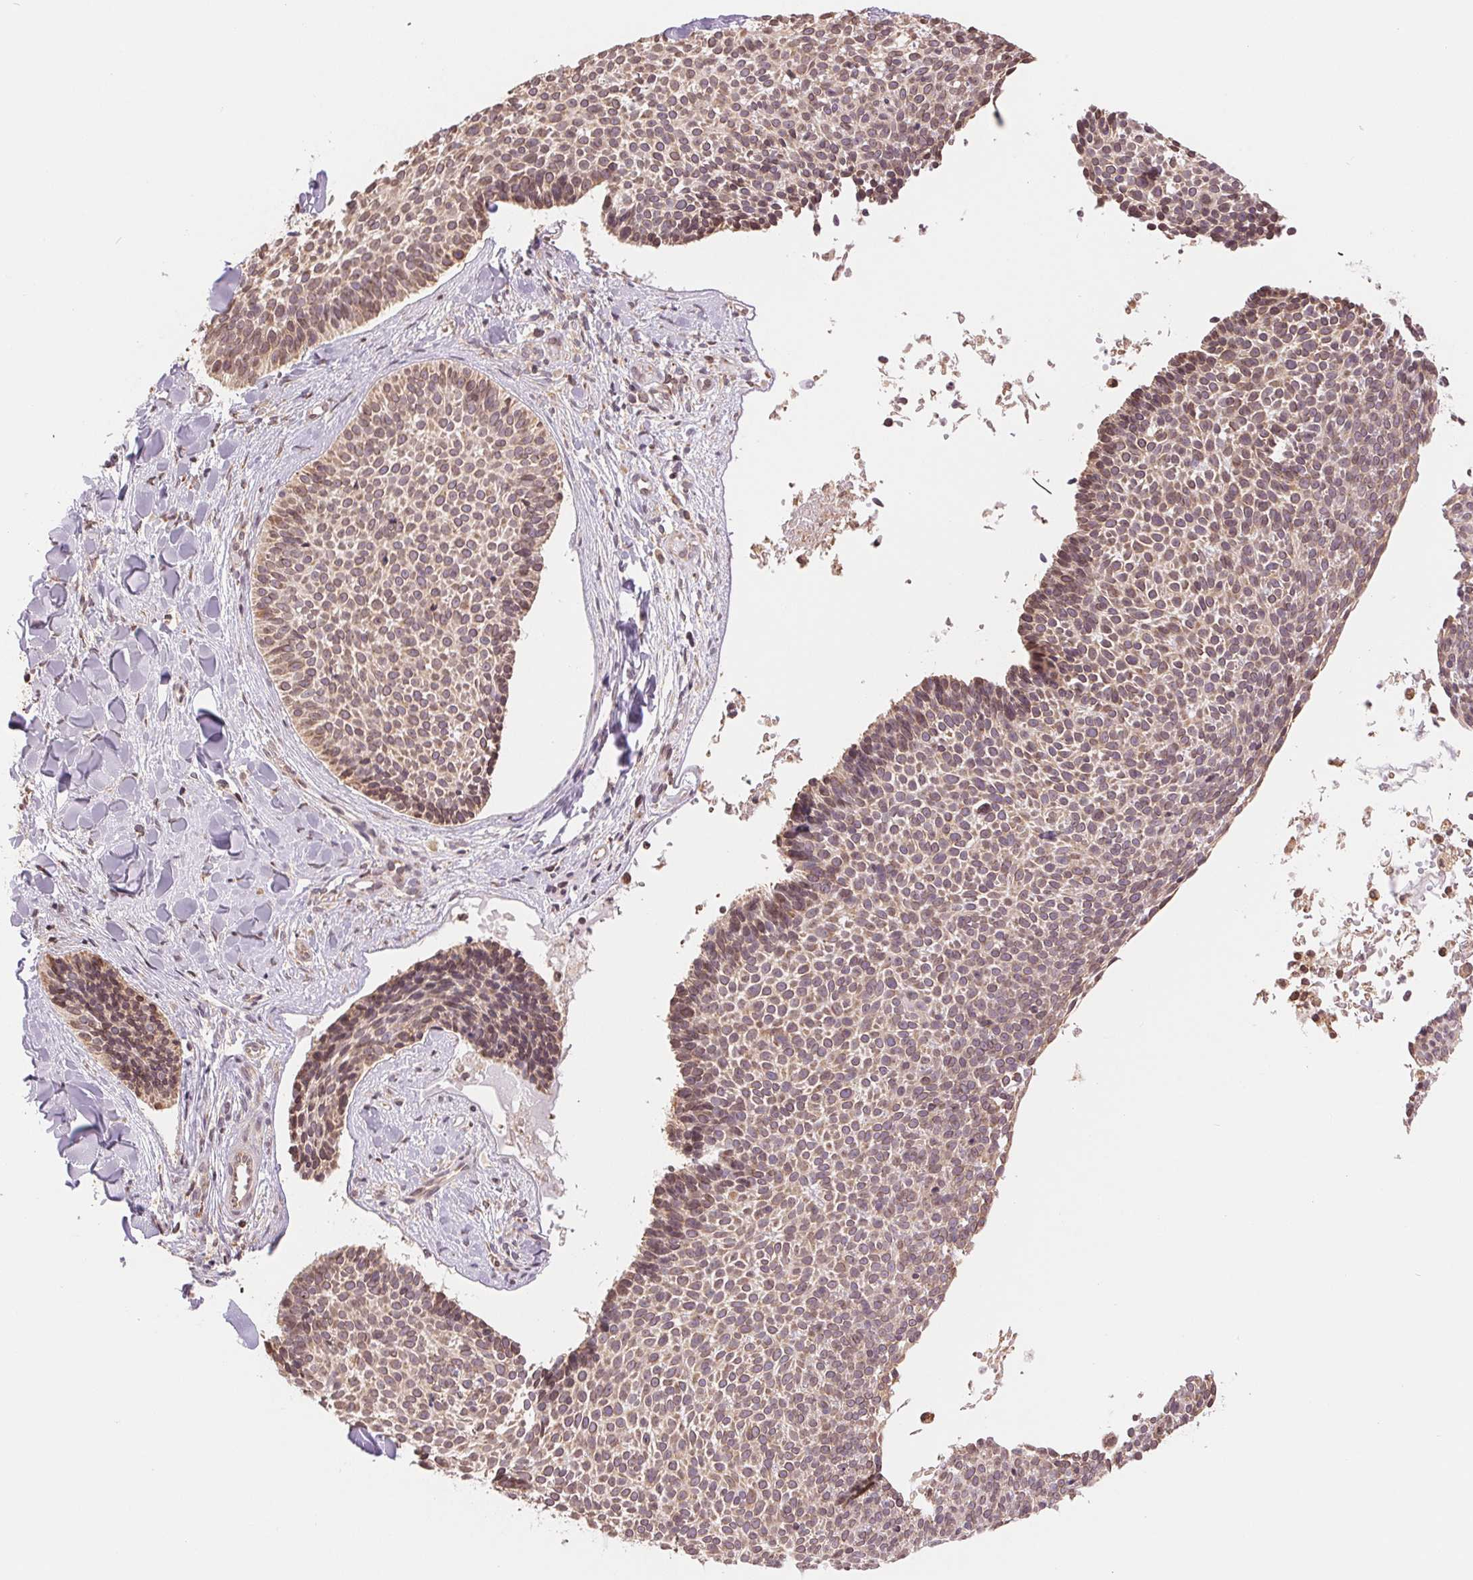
{"staining": {"intensity": "weak", "quantity": ">75%", "location": "cytoplasmic/membranous"}, "tissue": "skin cancer", "cell_type": "Tumor cells", "image_type": "cancer", "snomed": [{"axis": "morphology", "description": "Basal cell carcinoma"}, {"axis": "topography", "description": "Skin"}], "caption": "A photomicrograph of skin basal cell carcinoma stained for a protein demonstrates weak cytoplasmic/membranous brown staining in tumor cells.", "gene": "RPN1", "patient": {"sex": "male", "age": 82}}